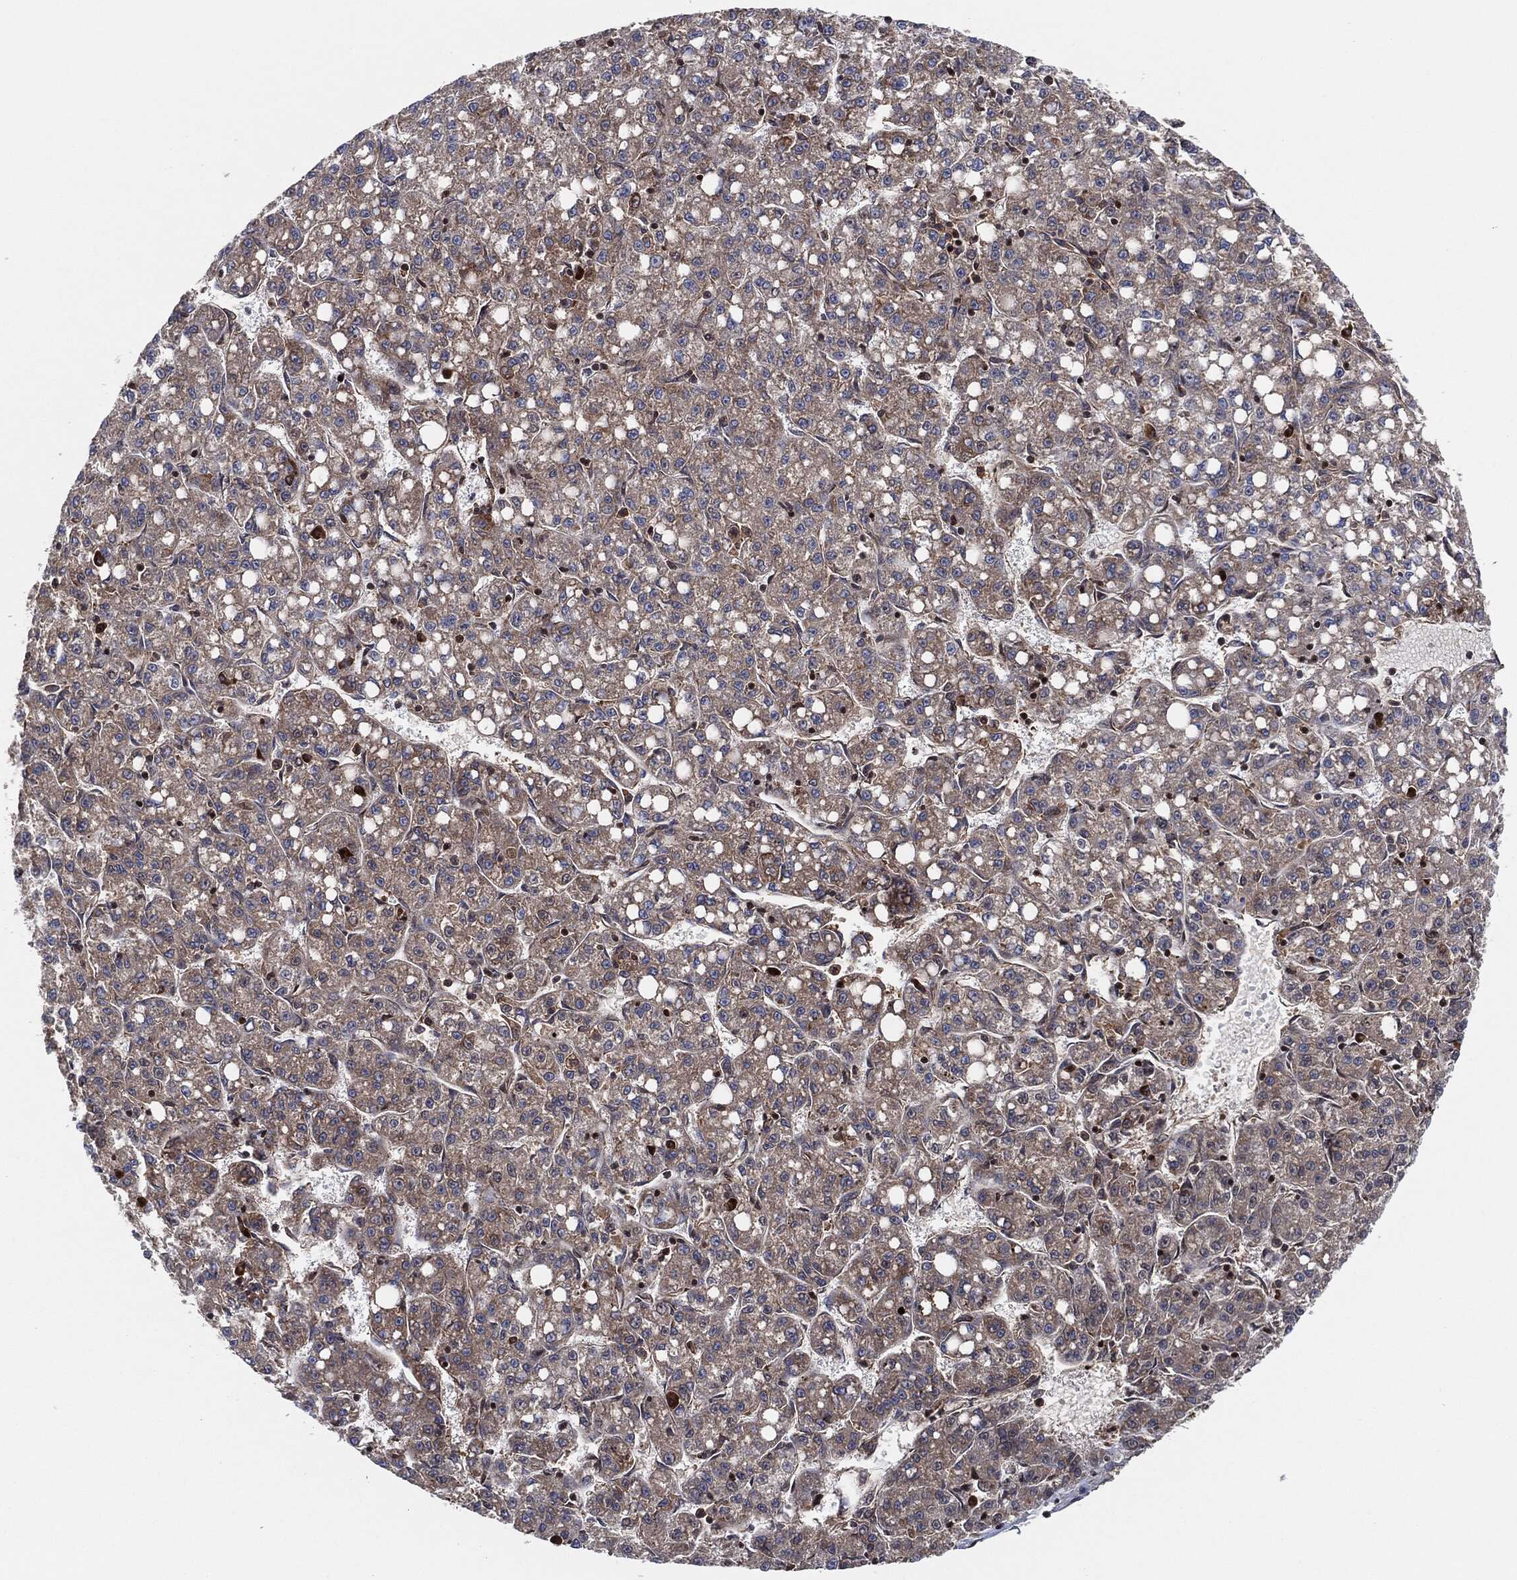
{"staining": {"intensity": "weak", "quantity": ">75%", "location": "cytoplasmic/membranous"}, "tissue": "liver cancer", "cell_type": "Tumor cells", "image_type": "cancer", "snomed": [{"axis": "morphology", "description": "Carcinoma, Hepatocellular, NOS"}, {"axis": "topography", "description": "Liver"}], "caption": "Immunohistochemical staining of hepatocellular carcinoma (liver) demonstrates weak cytoplasmic/membranous protein expression in approximately >75% of tumor cells.", "gene": "EIF2S2", "patient": {"sex": "female", "age": 65}}